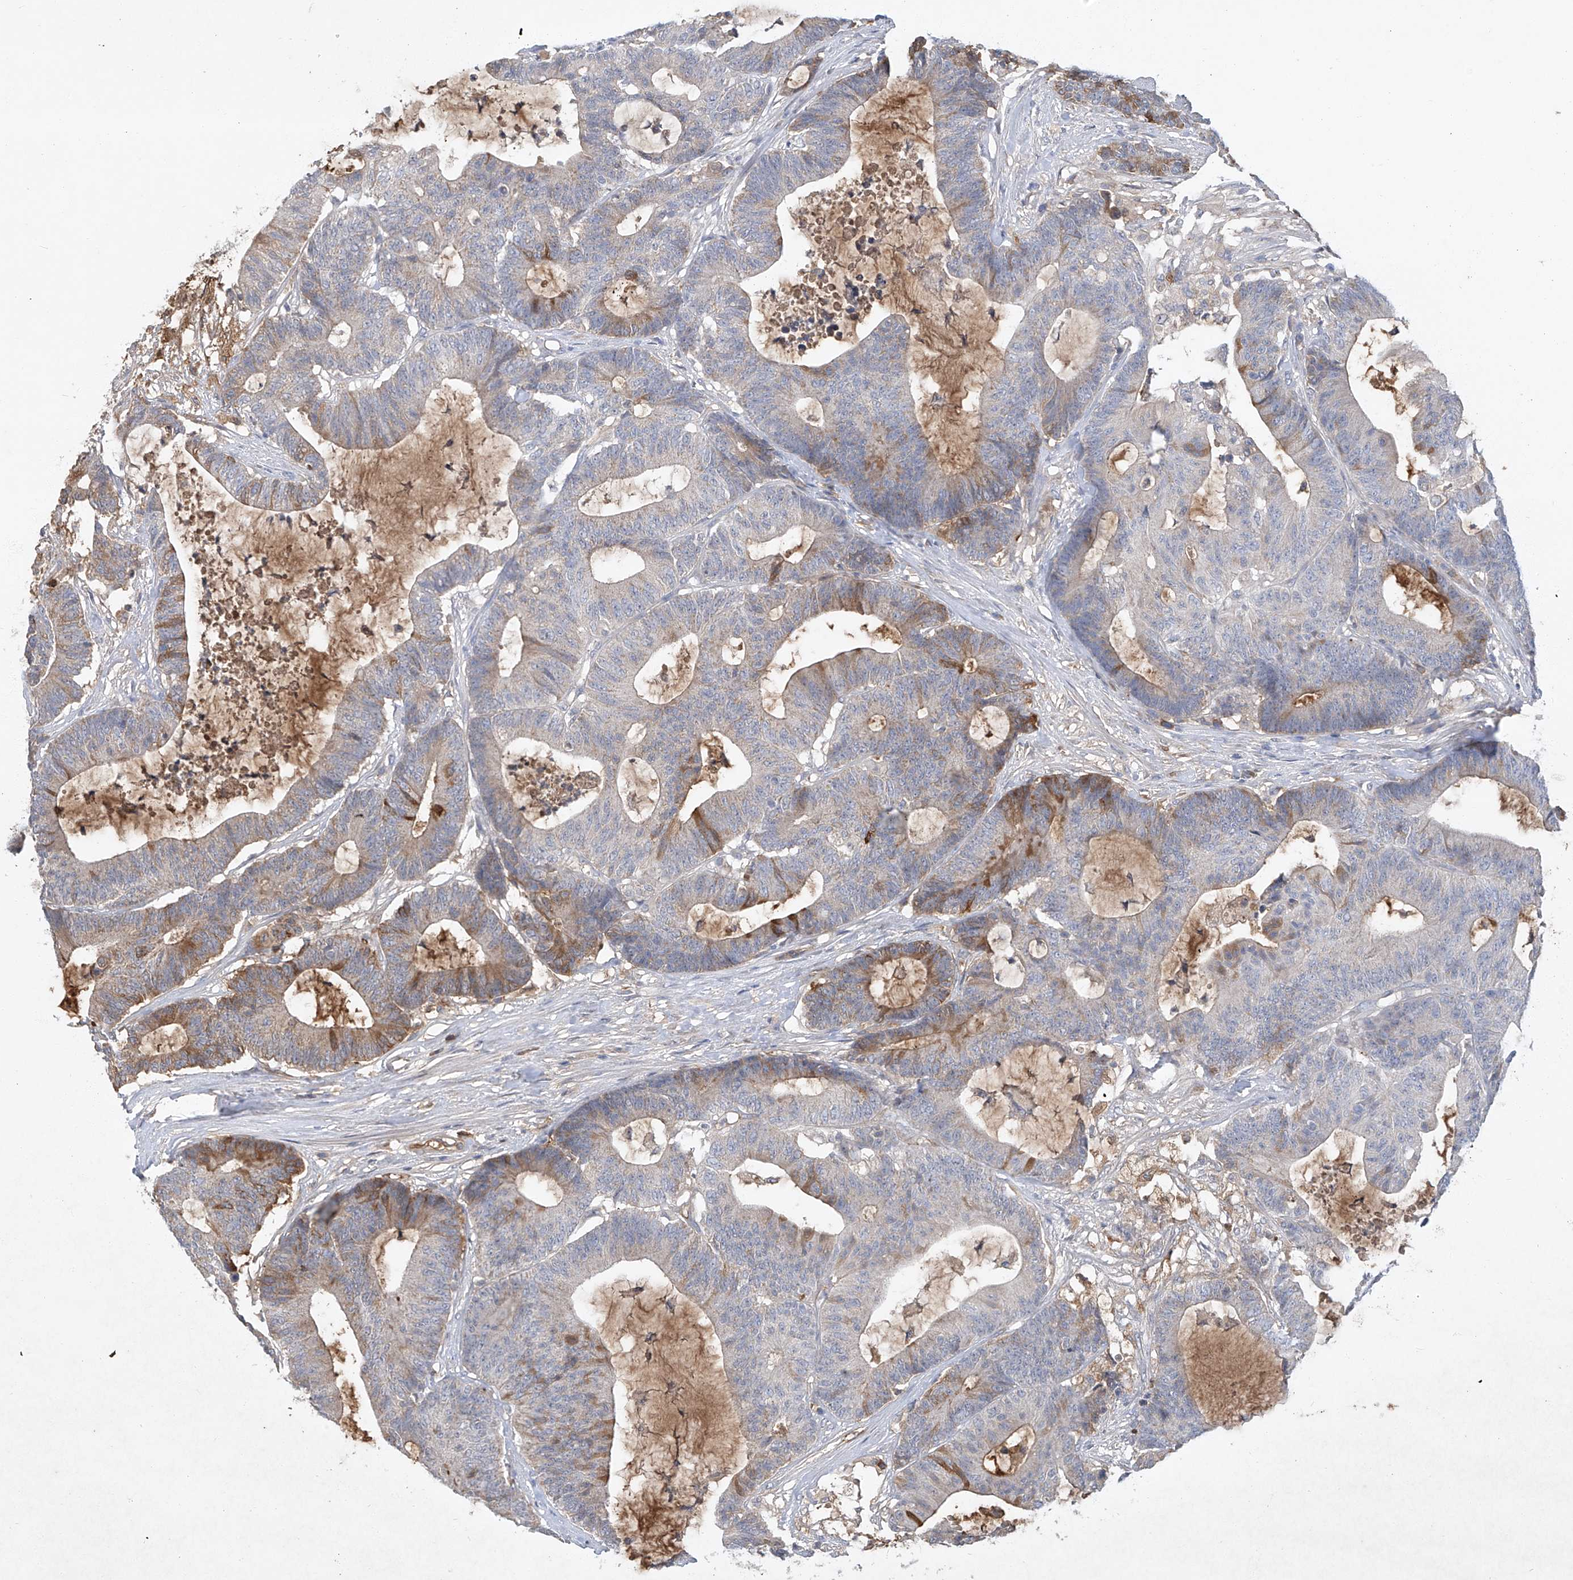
{"staining": {"intensity": "moderate", "quantity": "<25%", "location": "cytoplasmic/membranous"}, "tissue": "colorectal cancer", "cell_type": "Tumor cells", "image_type": "cancer", "snomed": [{"axis": "morphology", "description": "Adenocarcinoma, NOS"}, {"axis": "topography", "description": "Colon"}], "caption": "Protein positivity by immunohistochemistry exhibits moderate cytoplasmic/membranous expression in about <25% of tumor cells in adenocarcinoma (colorectal).", "gene": "HAS3", "patient": {"sex": "female", "age": 84}}